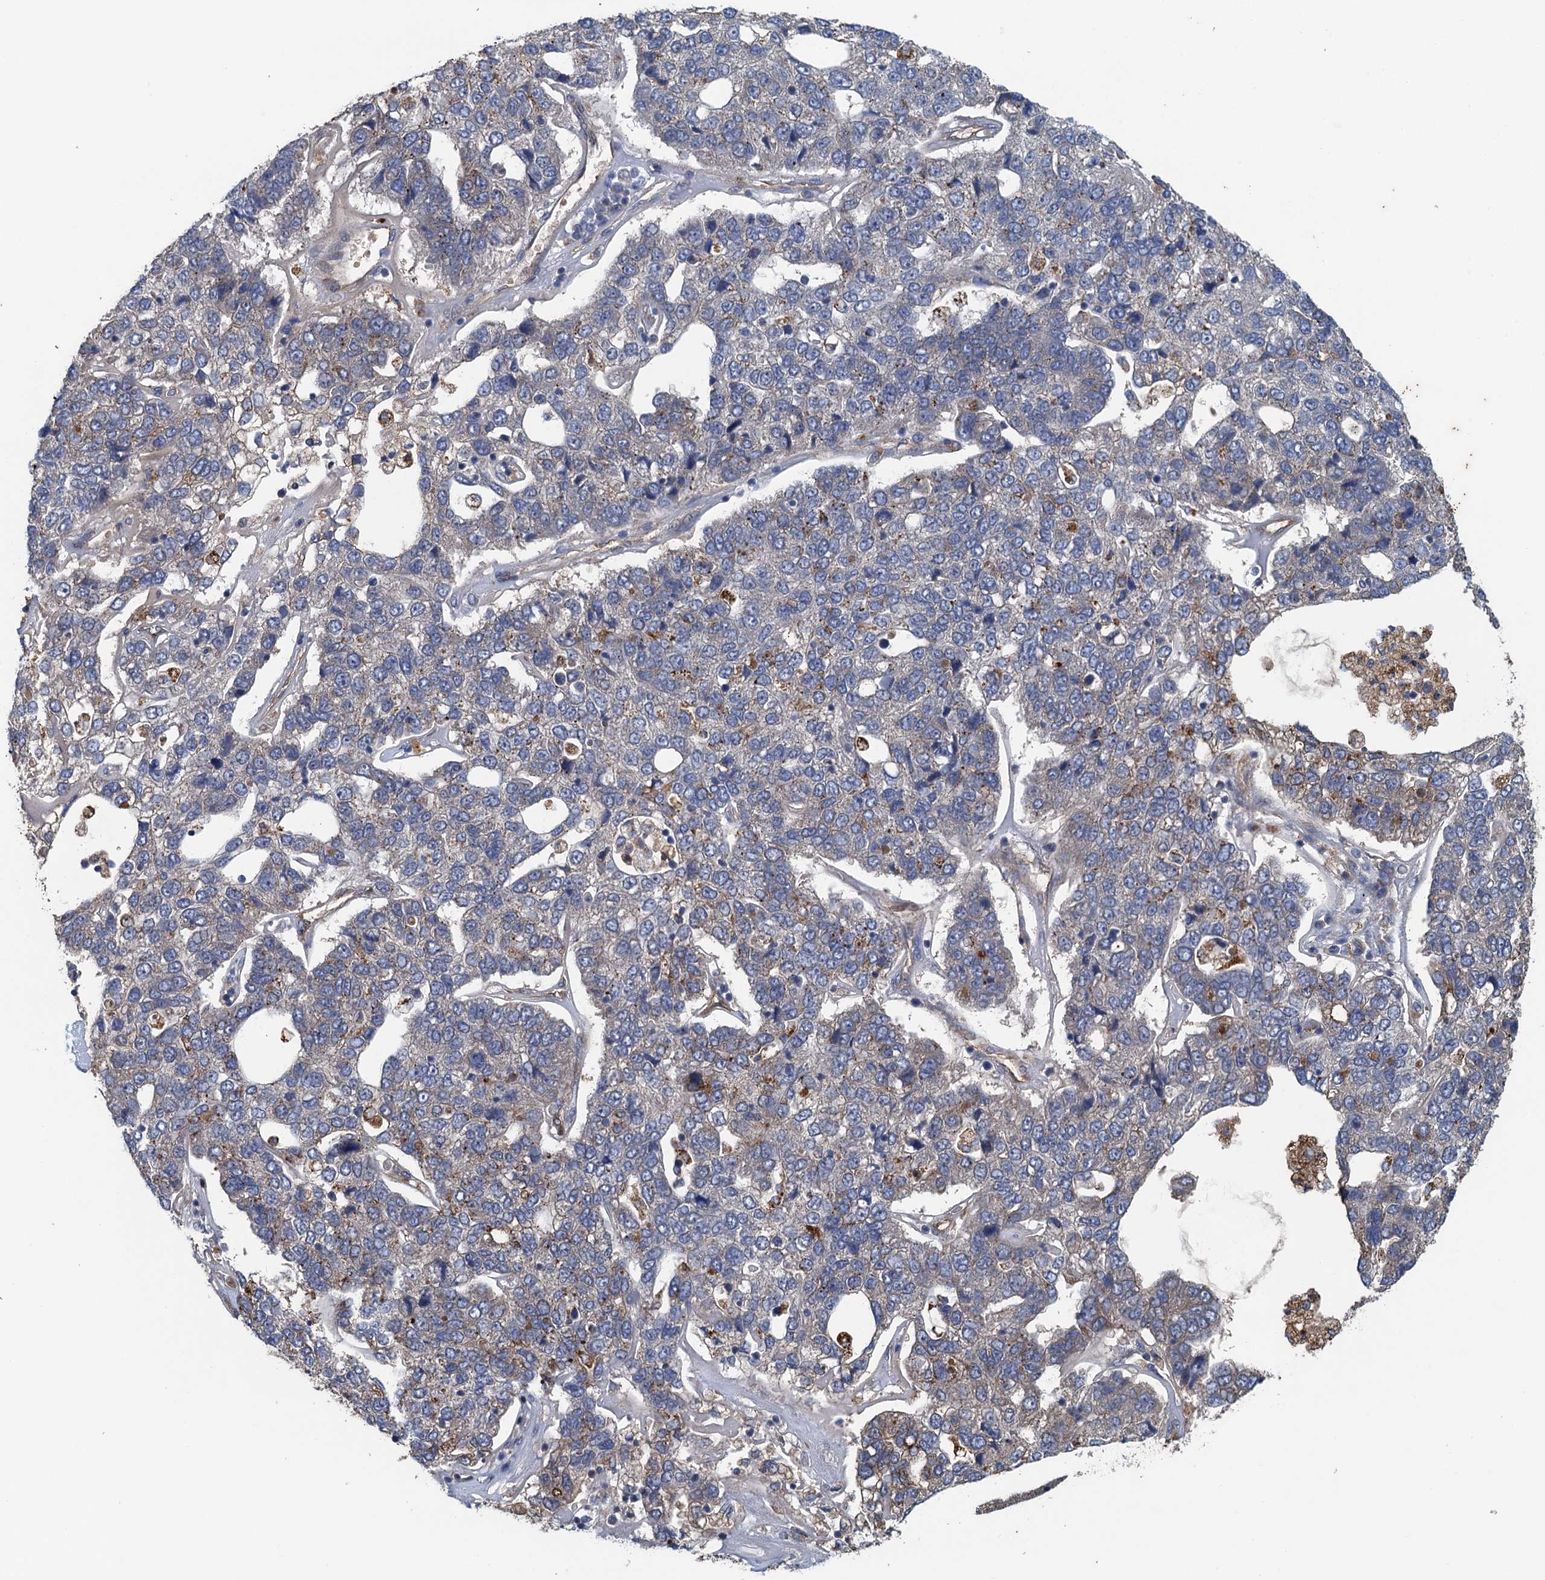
{"staining": {"intensity": "moderate", "quantity": "<25%", "location": "cytoplasmic/membranous"}, "tissue": "pancreatic cancer", "cell_type": "Tumor cells", "image_type": "cancer", "snomed": [{"axis": "morphology", "description": "Adenocarcinoma, NOS"}, {"axis": "topography", "description": "Pancreas"}], "caption": "Pancreatic adenocarcinoma stained with DAB (3,3'-diaminobenzidine) IHC shows low levels of moderate cytoplasmic/membranous staining in about <25% of tumor cells.", "gene": "KBTBD8", "patient": {"sex": "female", "age": 61}}